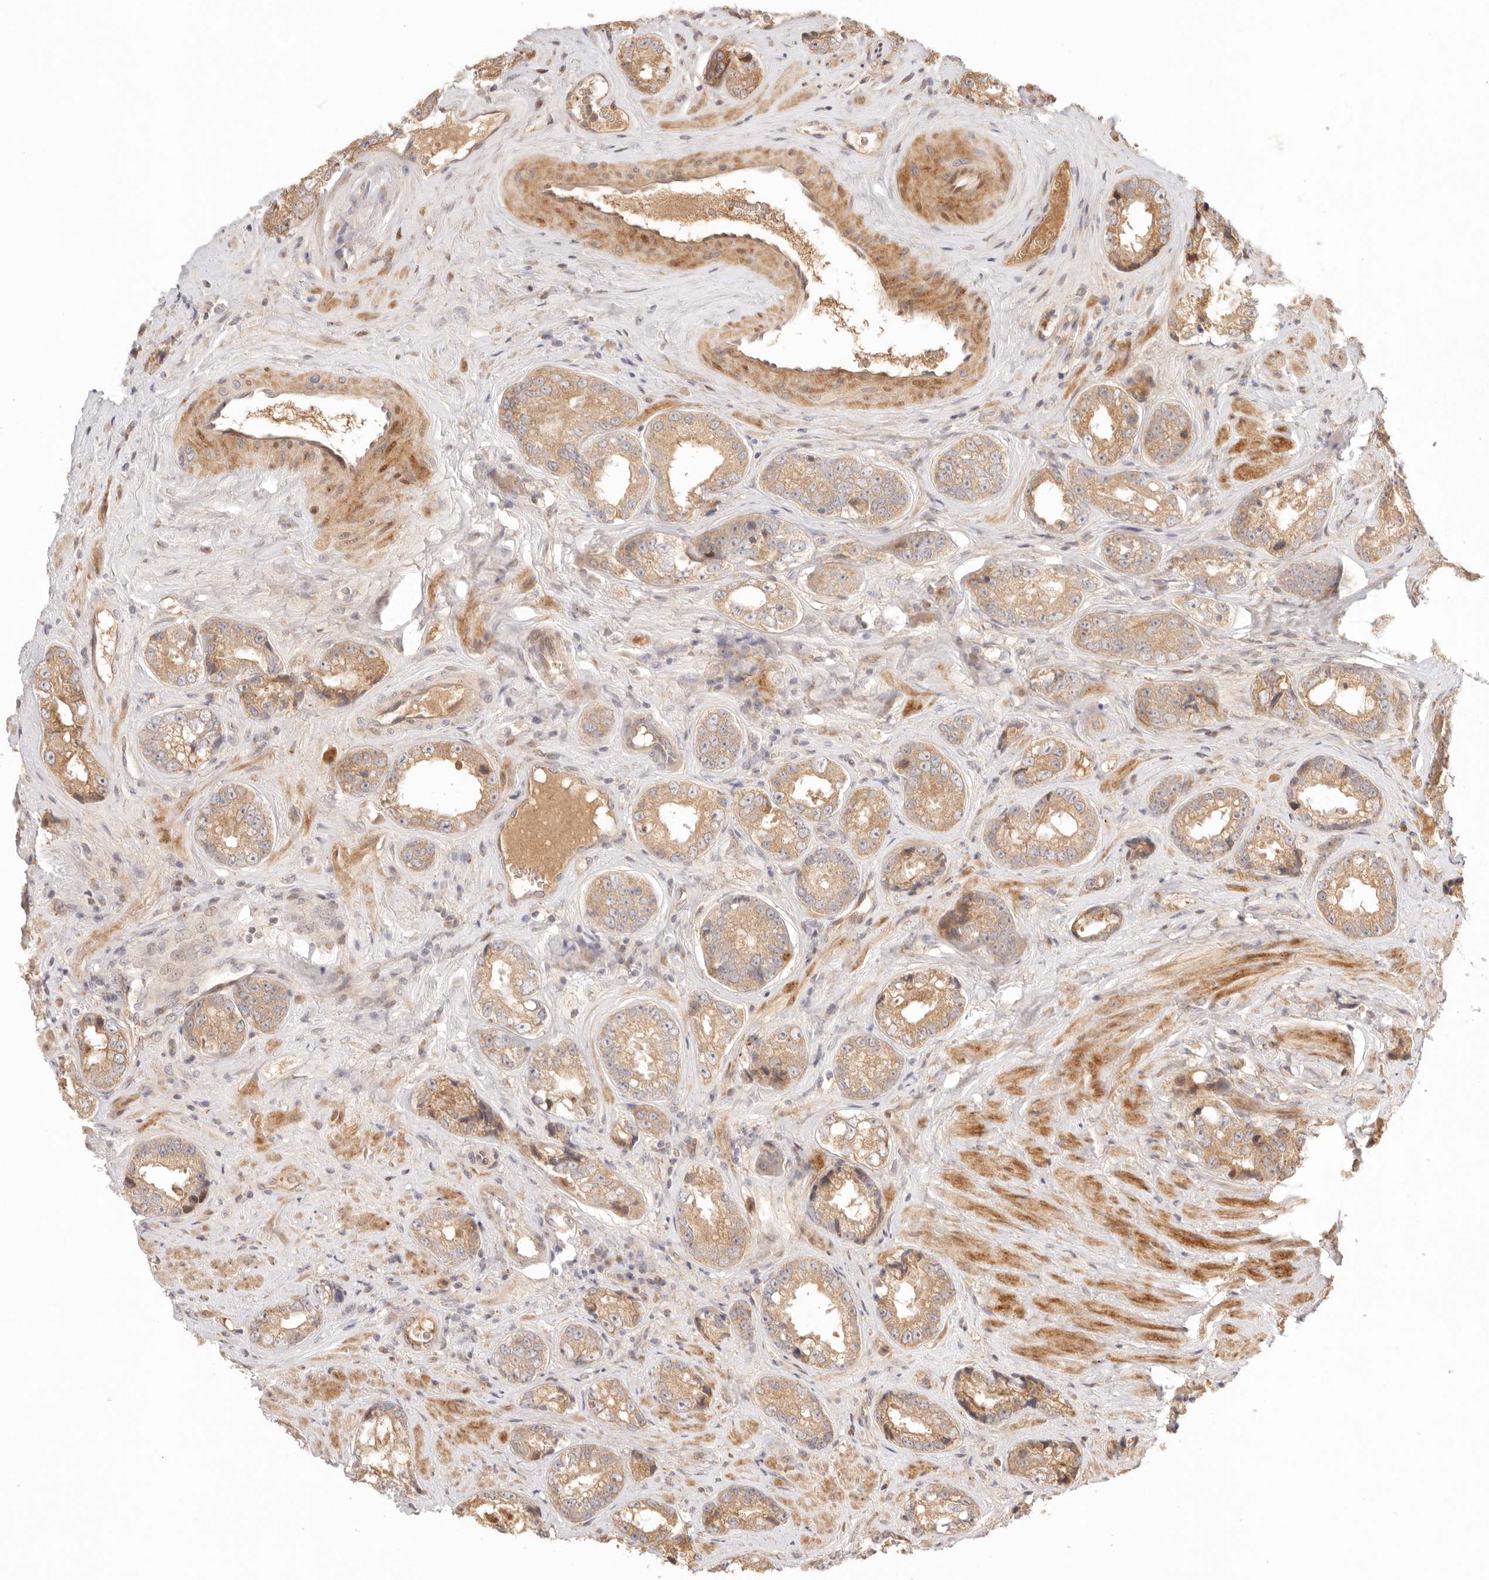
{"staining": {"intensity": "moderate", "quantity": "25%-75%", "location": "cytoplasmic/membranous"}, "tissue": "prostate cancer", "cell_type": "Tumor cells", "image_type": "cancer", "snomed": [{"axis": "morphology", "description": "Adenocarcinoma, High grade"}, {"axis": "topography", "description": "Prostate"}], "caption": "High-grade adenocarcinoma (prostate) stained with a protein marker demonstrates moderate staining in tumor cells.", "gene": "PHLDA3", "patient": {"sex": "male", "age": 61}}